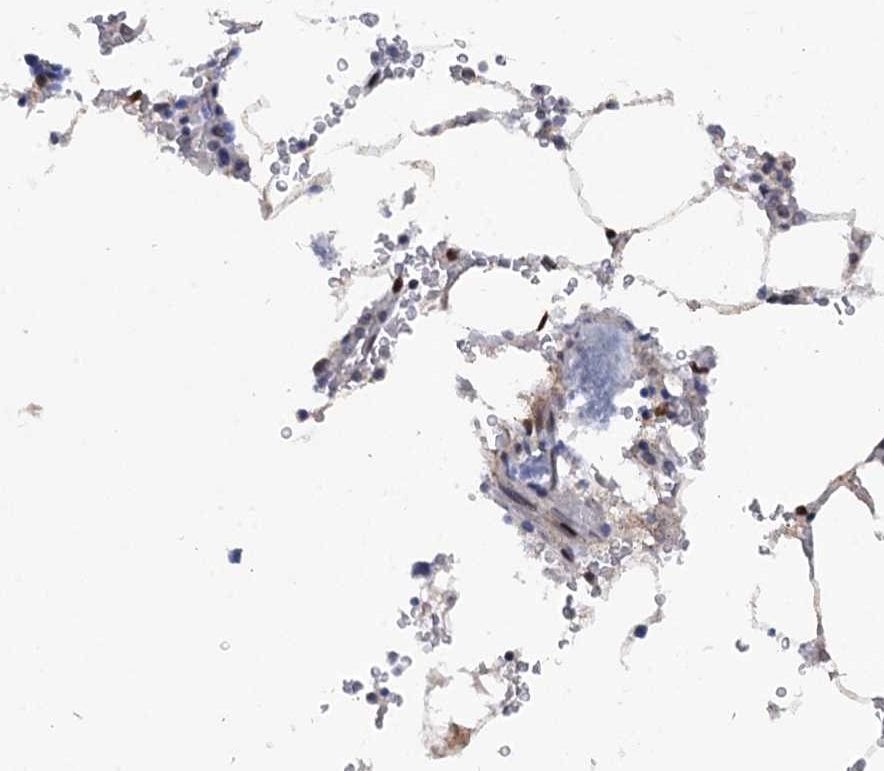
{"staining": {"intensity": "negative", "quantity": "none", "location": "none"}, "tissue": "bone marrow", "cell_type": "Hematopoietic cells", "image_type": "normal", "snomed": [{"axis": "morphology", "description": "Normal tissue, NOS"}, {"axis": "topography", "description": "Bone marrow"}], "caption": "Immunohistochemistry (IHC) photomicrograph of benign human bone marrow stained for a protein (brown), which demonstrates no expression in hematopoietic cells.", "gene": "ZAR1L", "patient": {"sex": "male", "age": 70}}